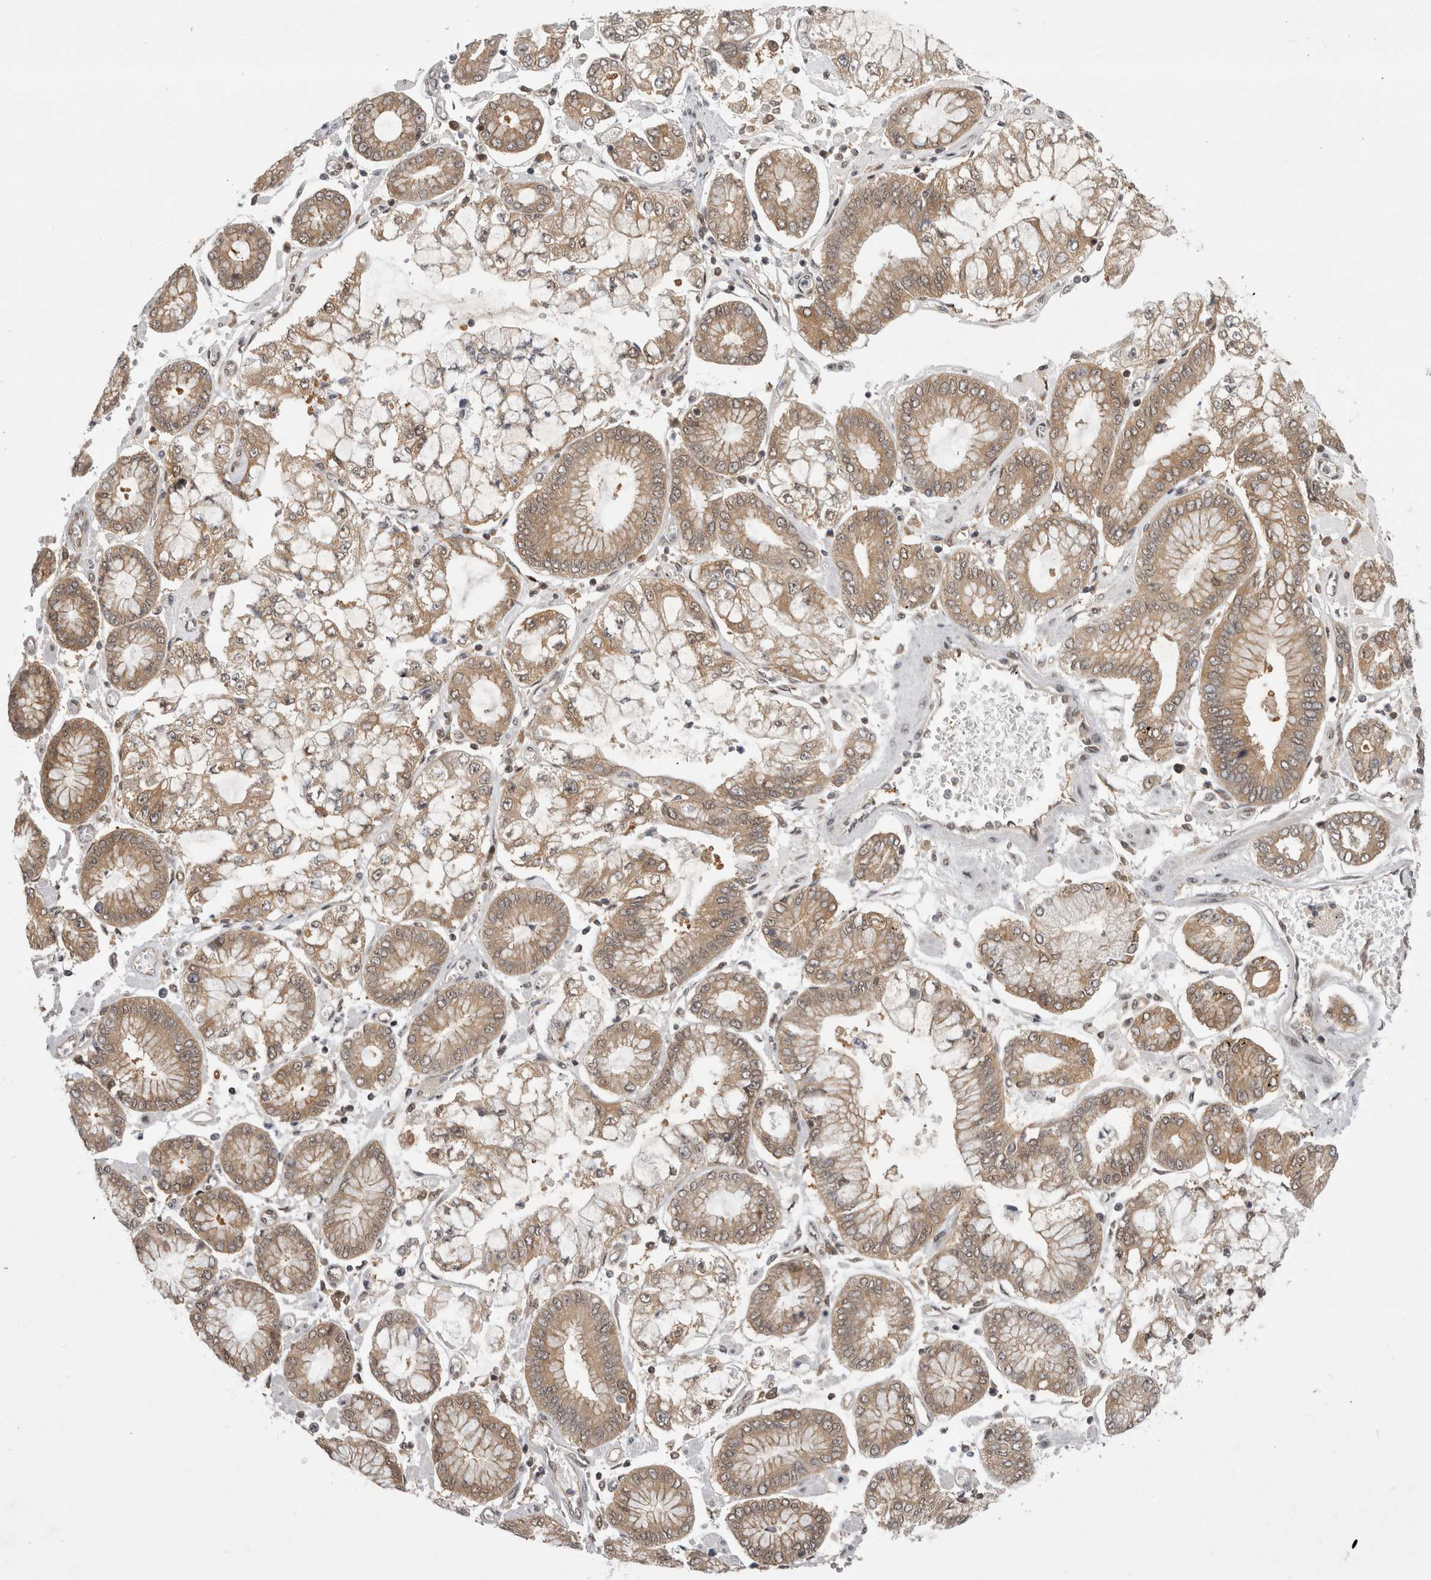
{"staining": {"intensity": "moderate", "quantity": ">75%", "location": "cytoplasmic/membranous"}, "tissue": "stomach cancer", "cell_type": "Tumor cells", "image_type": "cancer", "snomed": [{"axis": "morphology", "description": "Adenocarcinoma, NOS"}, {"axis": "topography", "description": "Stomach"}], "caption": "High-magnification brightfield microscopy of adenocarcinoma (stomach) stained with DAB (3,3'-diaminobenzidine) (brown) and counterstained with hematoxylin (blue). tumor cells exhibit moderate cytoplasmic/membranous positivity is seen in about>75% of cells. The staining was performed using DAB (3,3'-diaminobenzidine), with brown indicating positive protein expression. Nuclei are stained blue with hematoxylin.", "gene": "PSMB2", "patient": {"sex": "male", "age": 76}}